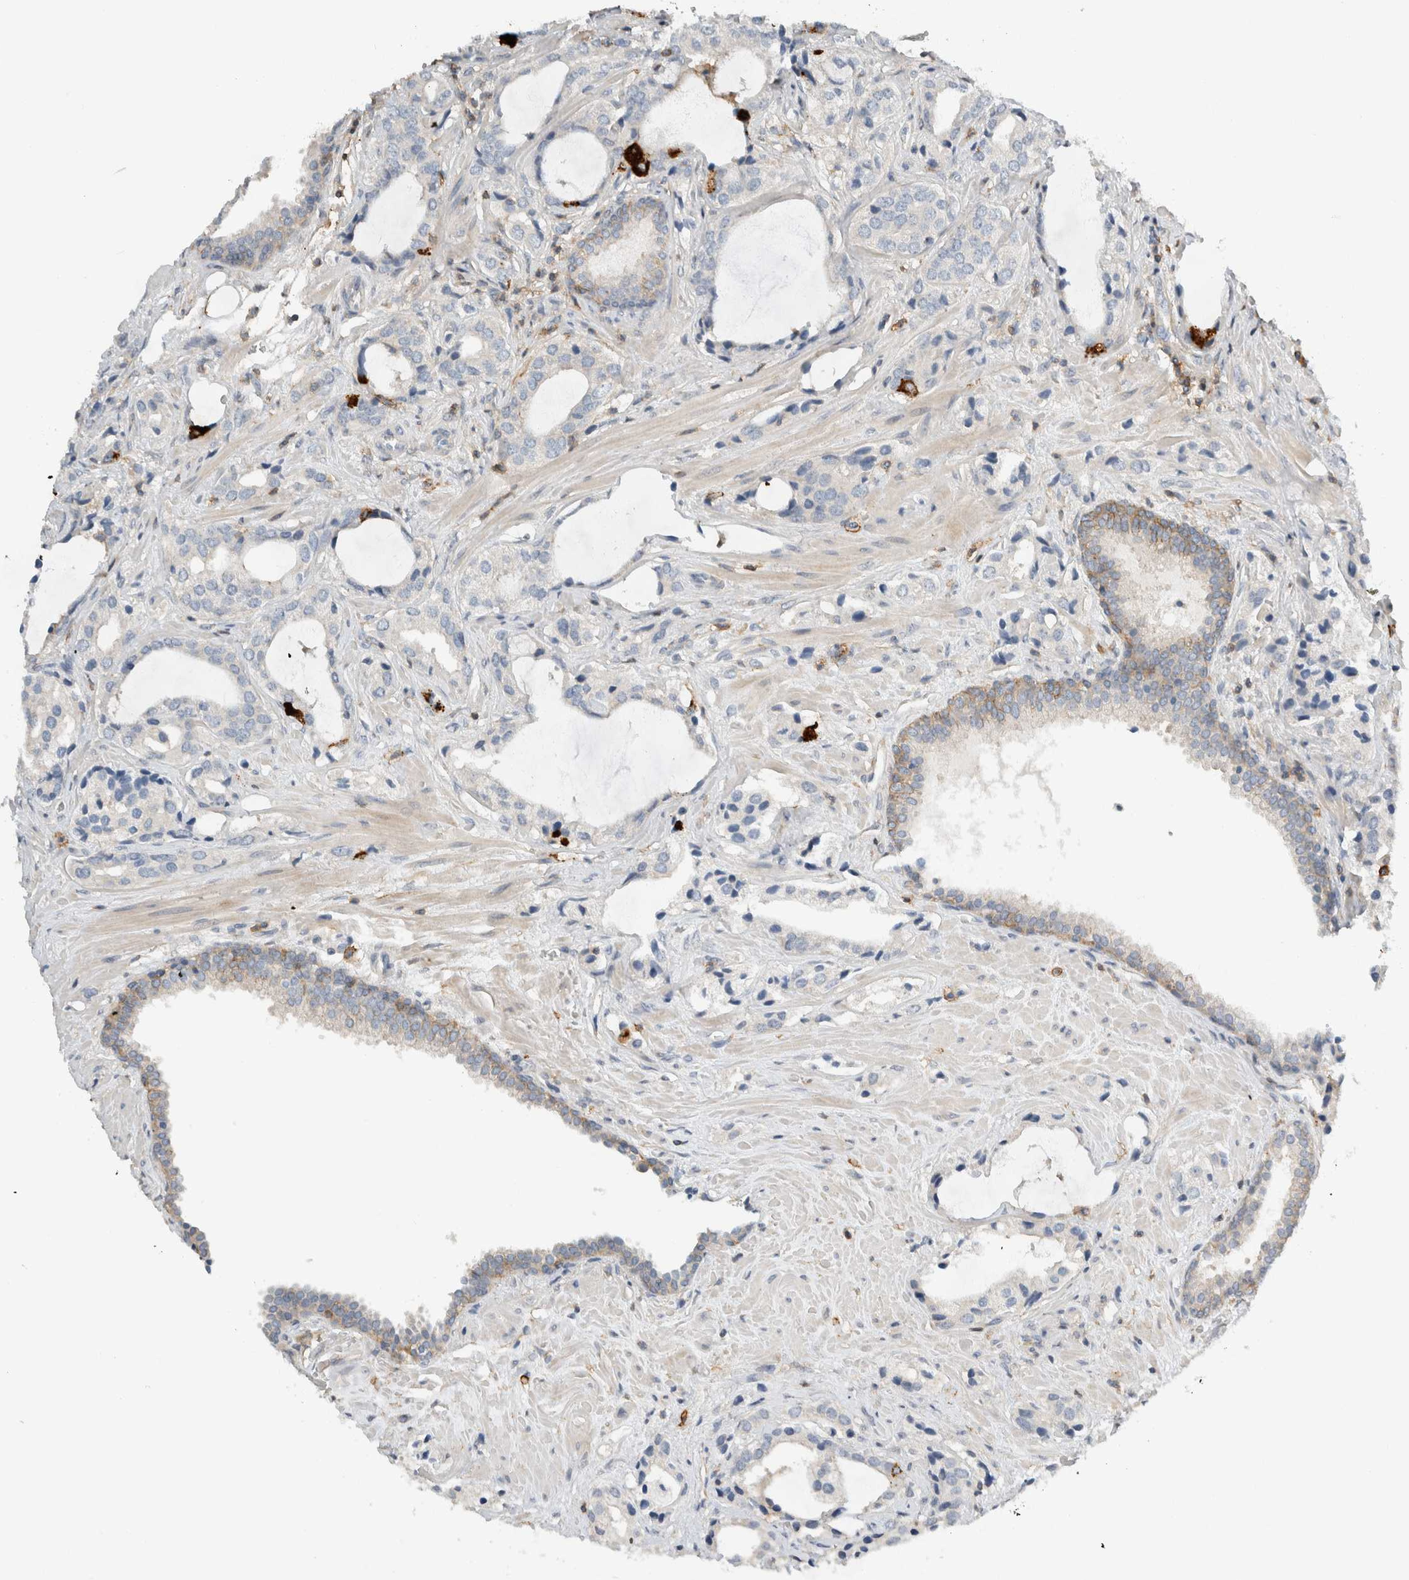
{"staining": {"intensity": "negative", "quantity": "none", "location": "none"}, "tissue": "prostate cancer", "cell_type": "Tumor cells", "image_type": "cancer", "snomed": [{"axis": "morphology", "description": "Adenocarcinoma, High grade"}, {"axis": "topography", "description": "Prostate"}], "caption": "A high-resolution image shows immunohistochemistry (IHC) staining of high-grade adenocarcinoma (prostate), which demonstrates no significant staining in tumor cells. Brightfield microscopy of immunohistochemistry (IHC) stained with DAB (3,3'-diaminobenzidine) (brown) and hematoxylin (blue), captured at high magnification.", "gene": "ERCC6L2", "patient": {"sex": "male", "age": 66}}